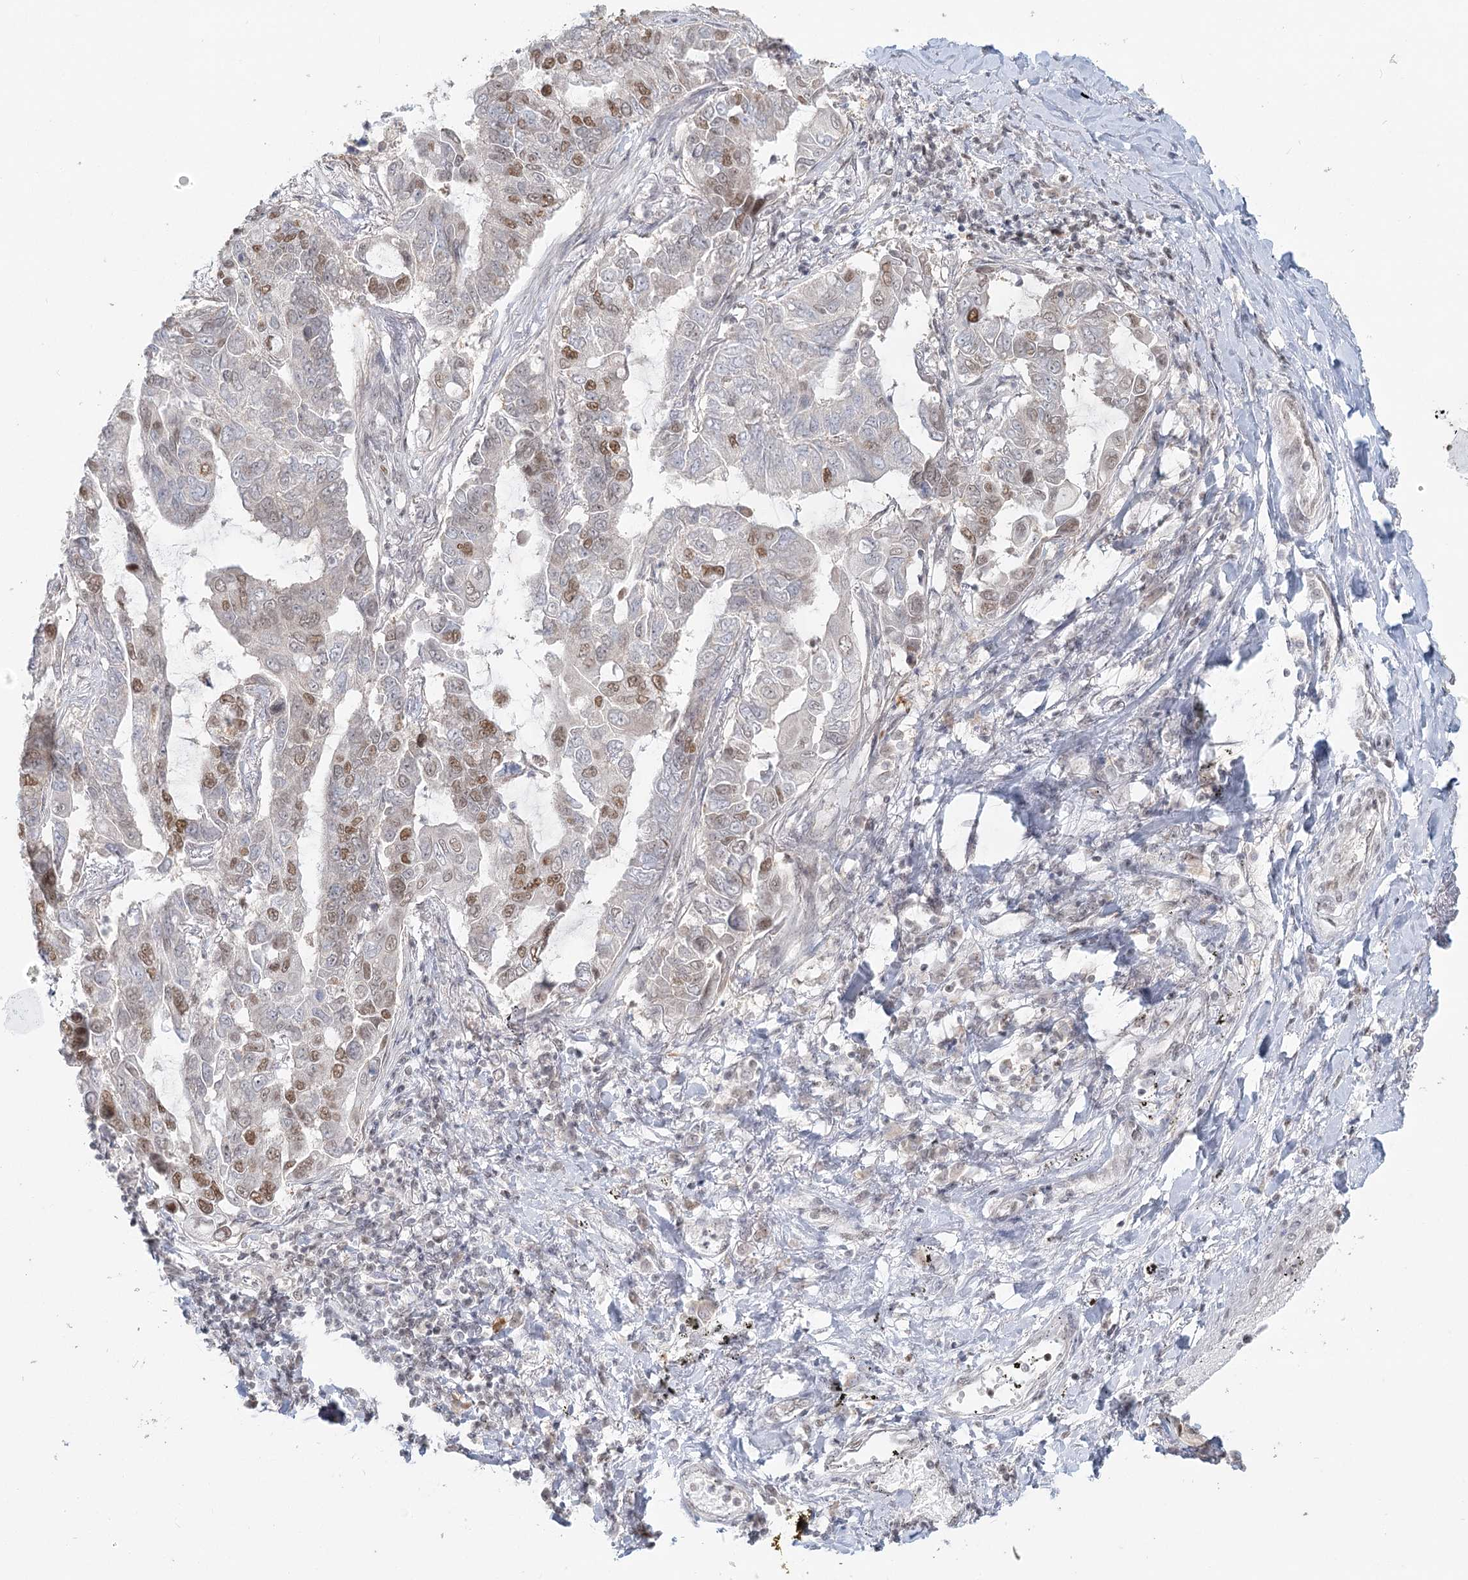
{"staining": {"intensity": "moderate", "quantity": "<25%", "location": "nuclear"}, "tissue": "lung cancer", "cell_type": "Tumor cells", "image_type": "cancer", "snomed": [{"axis": "morphology", "description": "Adenocarcinoma, NOS"}, {"axis": "topography", "description": "Lung"}], "caption": "Protein staining reveals moderate nuclear staining in approximately <25% of tumor cells in lung cancer.", "gene": "R3HCC1L", "patient": {"sex": "male", "age": 64}}